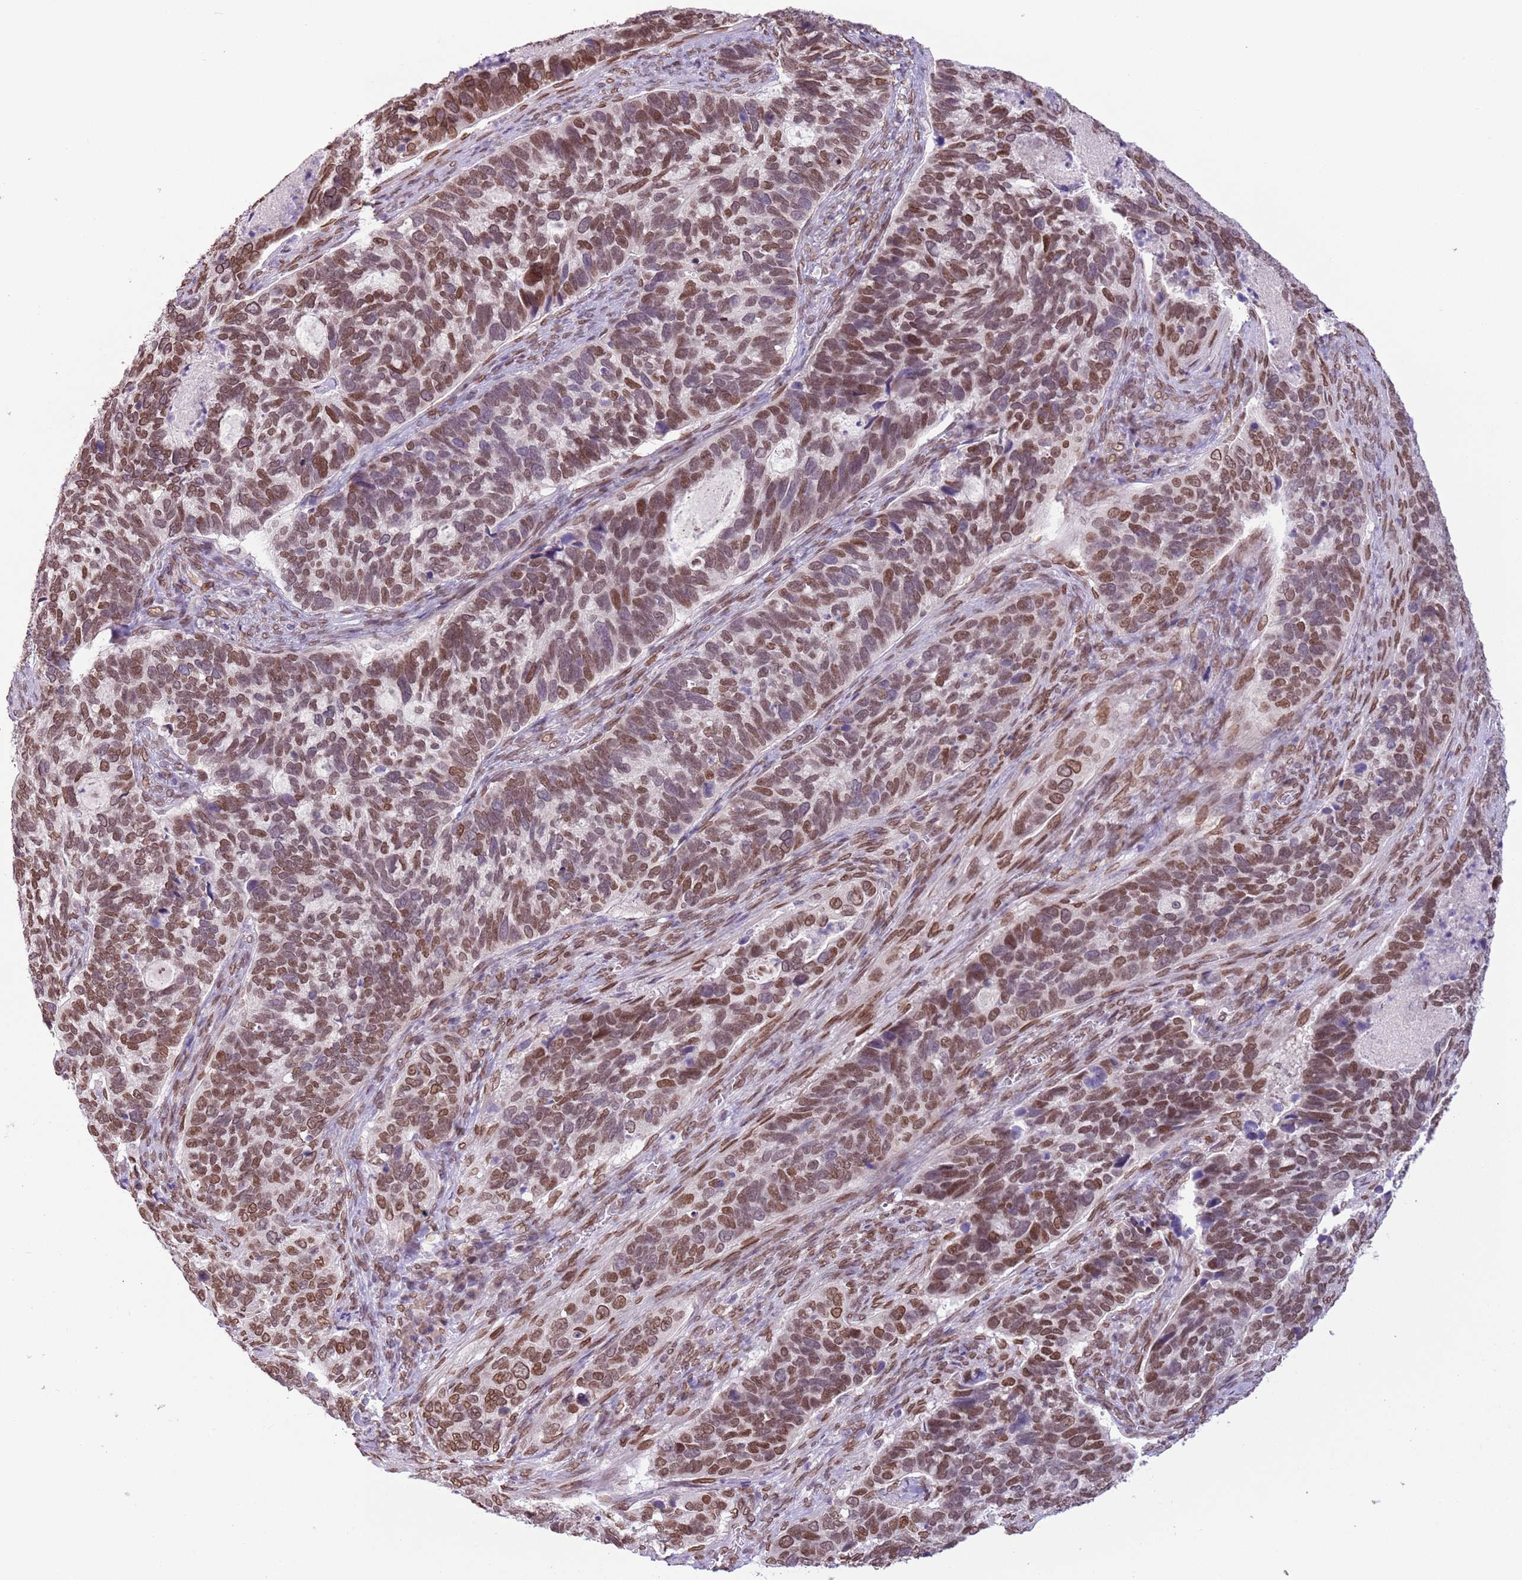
{"staining": {"intensity": "strong", "quantity": ">75%", "location": "cytoplasmic/membranous,nuclear"}, "tissue": "cervical cancer", "cell_type": "Tumor cells", "image_type": "cancer", "snomed": [{"axis": "morphology", "description": "Squamous cell carcinoma, NOS"}, {"axis": "topography", "description": "Cervix"}], "caption": "A brown stain labels strong cytoplasmic/membranous and nuclear positivity of a protein in human cervical cancer (squamous cell carcinoma) tumor cells. (Stains: DAB (3,3'-diaminobenzidine) in brown, nuclei in blue, Microscopy: brightfield microscopy at high magnification).", "gene": "ZGLP1", "patient": {"sex": "female", "age": 38}}